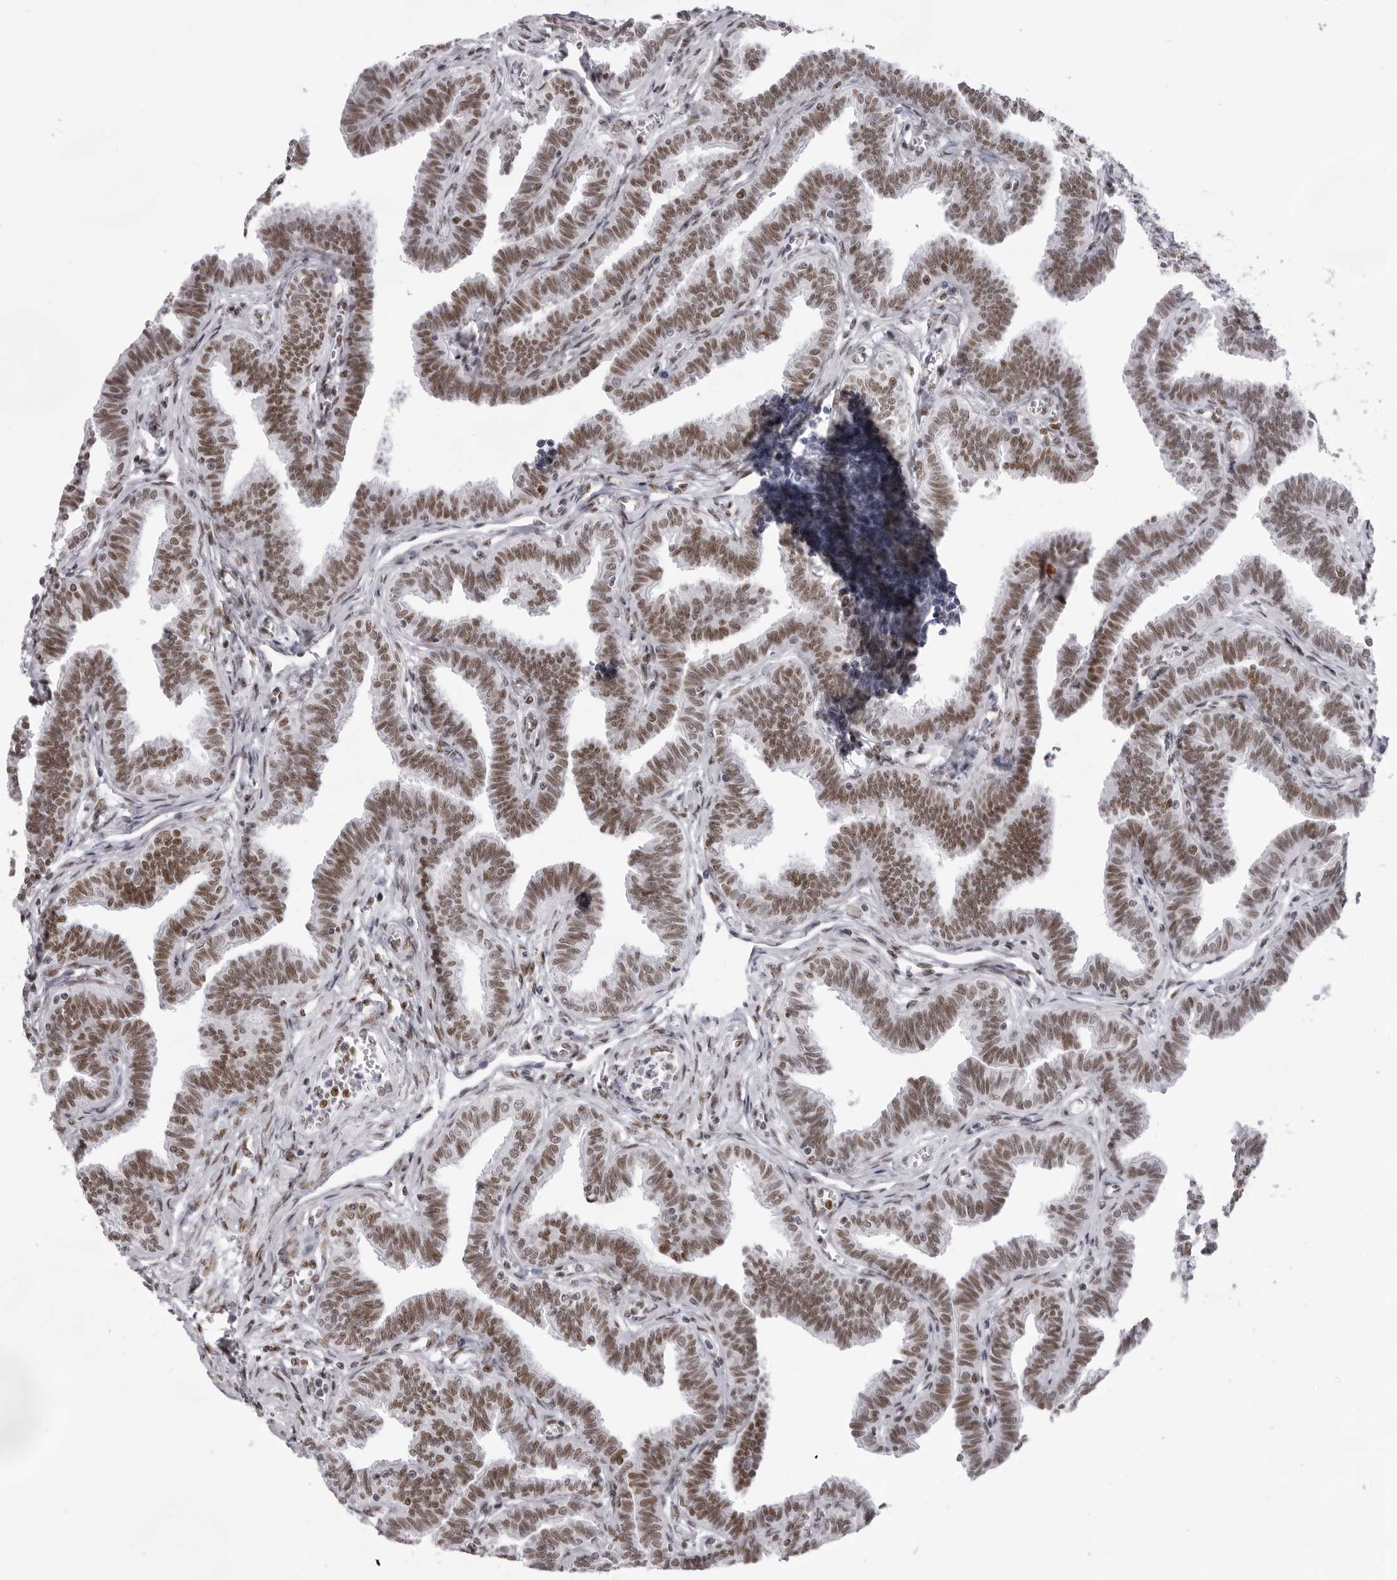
{"staining": {"intensity": "moderate", "quantity": ">75%", "location": "nuclear"}, "tissue": "fallopian tube", "cell_type": "Glandular cells", "image_type": "normal", "snomed": [{"axis": "morphology", "description": "Normal tissue, NOS"}, {"axis": "topography", "description": "Fallopian tube"}, {"axis": "topography", "description": "Ovary"}], "caption": "Immunohistochemistry (IHC) of normal human fallopian tube demonstrates medium levels of moderate nuclear positivity in about >75% of glandular cells. (DAB IHC, brown staining for protein, blue staining for nuclei).", "gene": "IRF2BP2", "patient": {"sex": "female", "age": 23}}